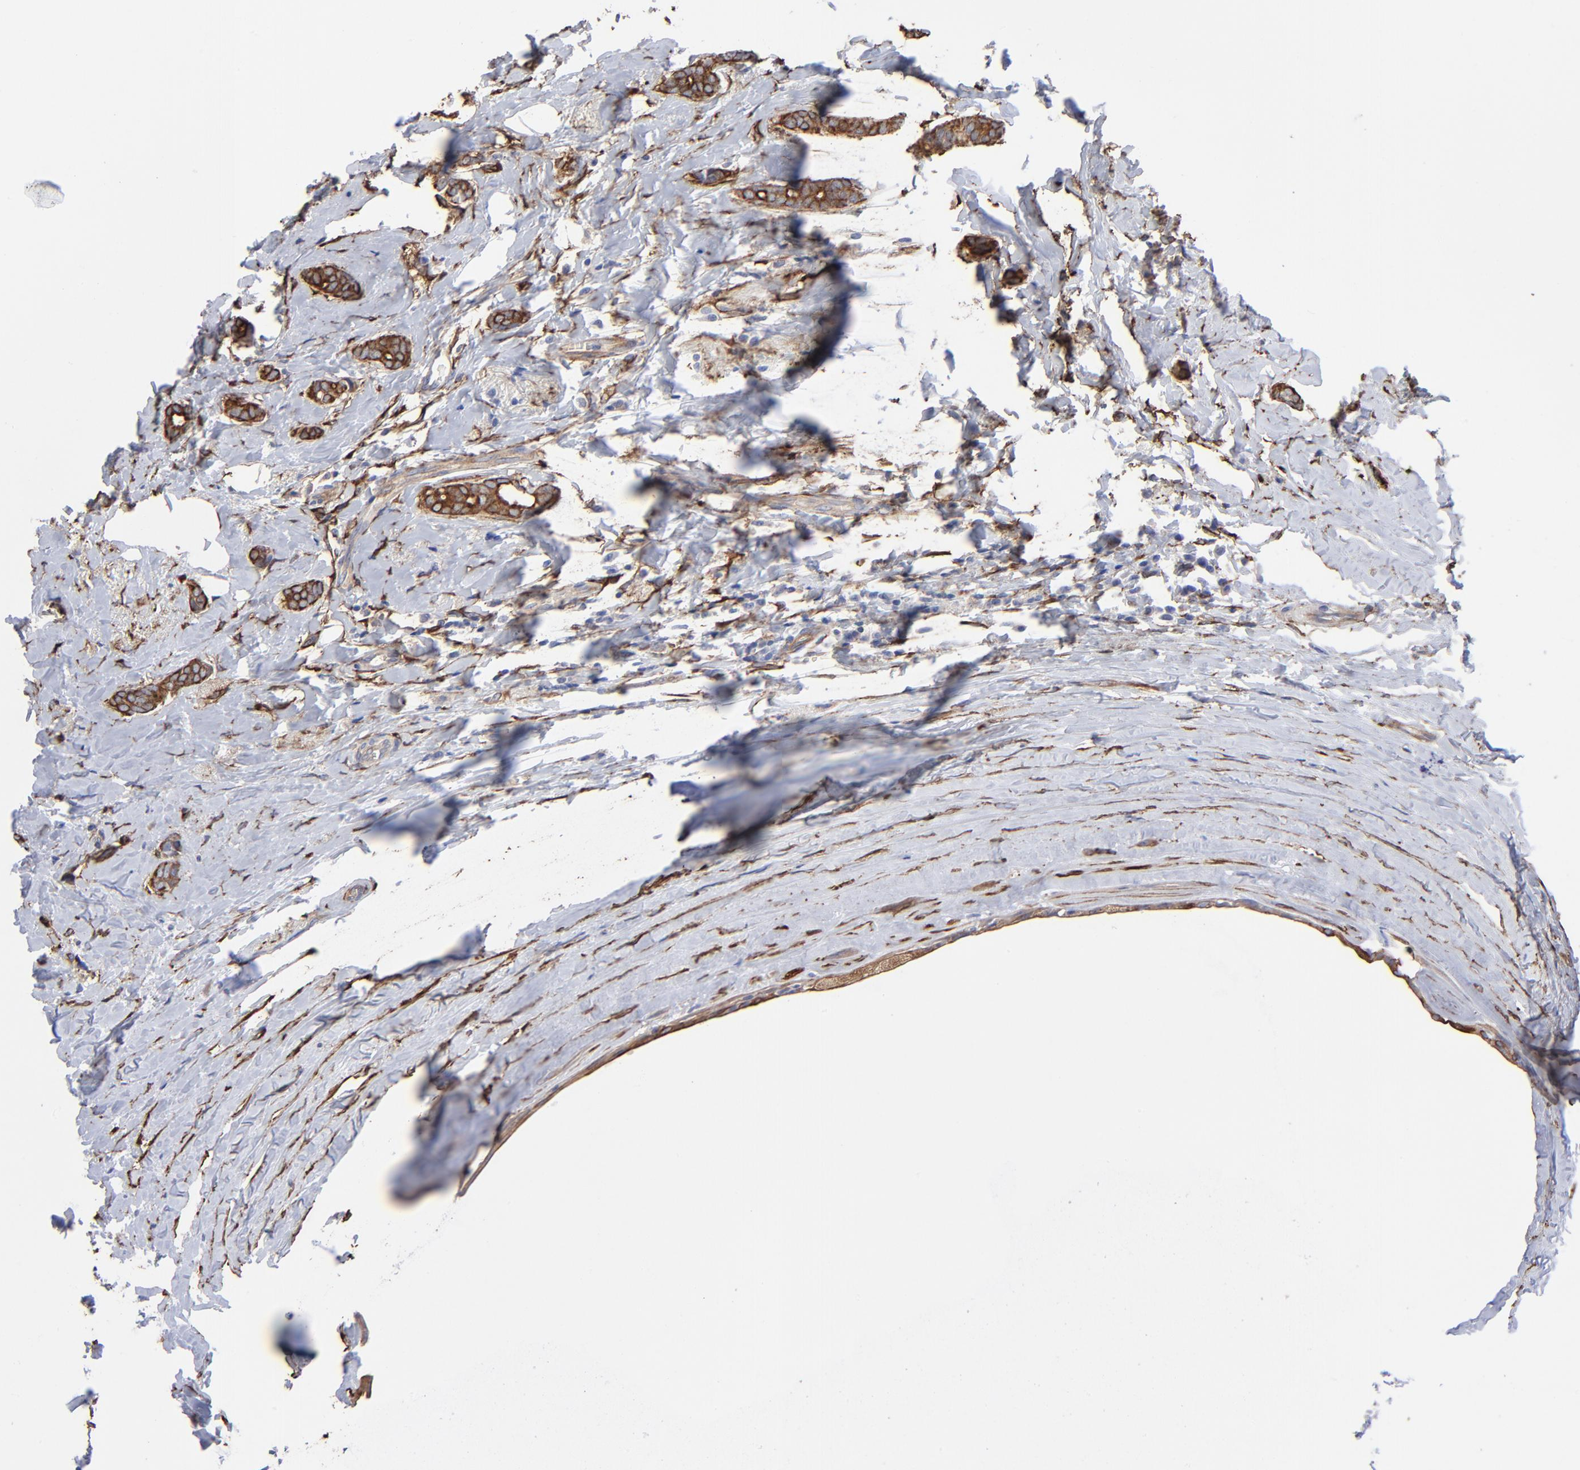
{"staining": {"intensity": "strong", "quantity": ">75%", "location": "cytoplasmic/membranous"}, "tissue": "breast cancer", "cell_type": "Tumor cells", "image_type": "cancer", "snomed": [{"axis": "morphology", "description": "Duct carcinoma"}, {"axis": "topography", "description": "Breast"}], "caption": "A micrograph showing strong cytoplasmic/membranous expression in about >75% of tumor cells in breast intraductal carcinoma, as visualized by brown immunohistochemical staining.", "gene": "CILP", "patient": {"sex": "female", "age": 54}}